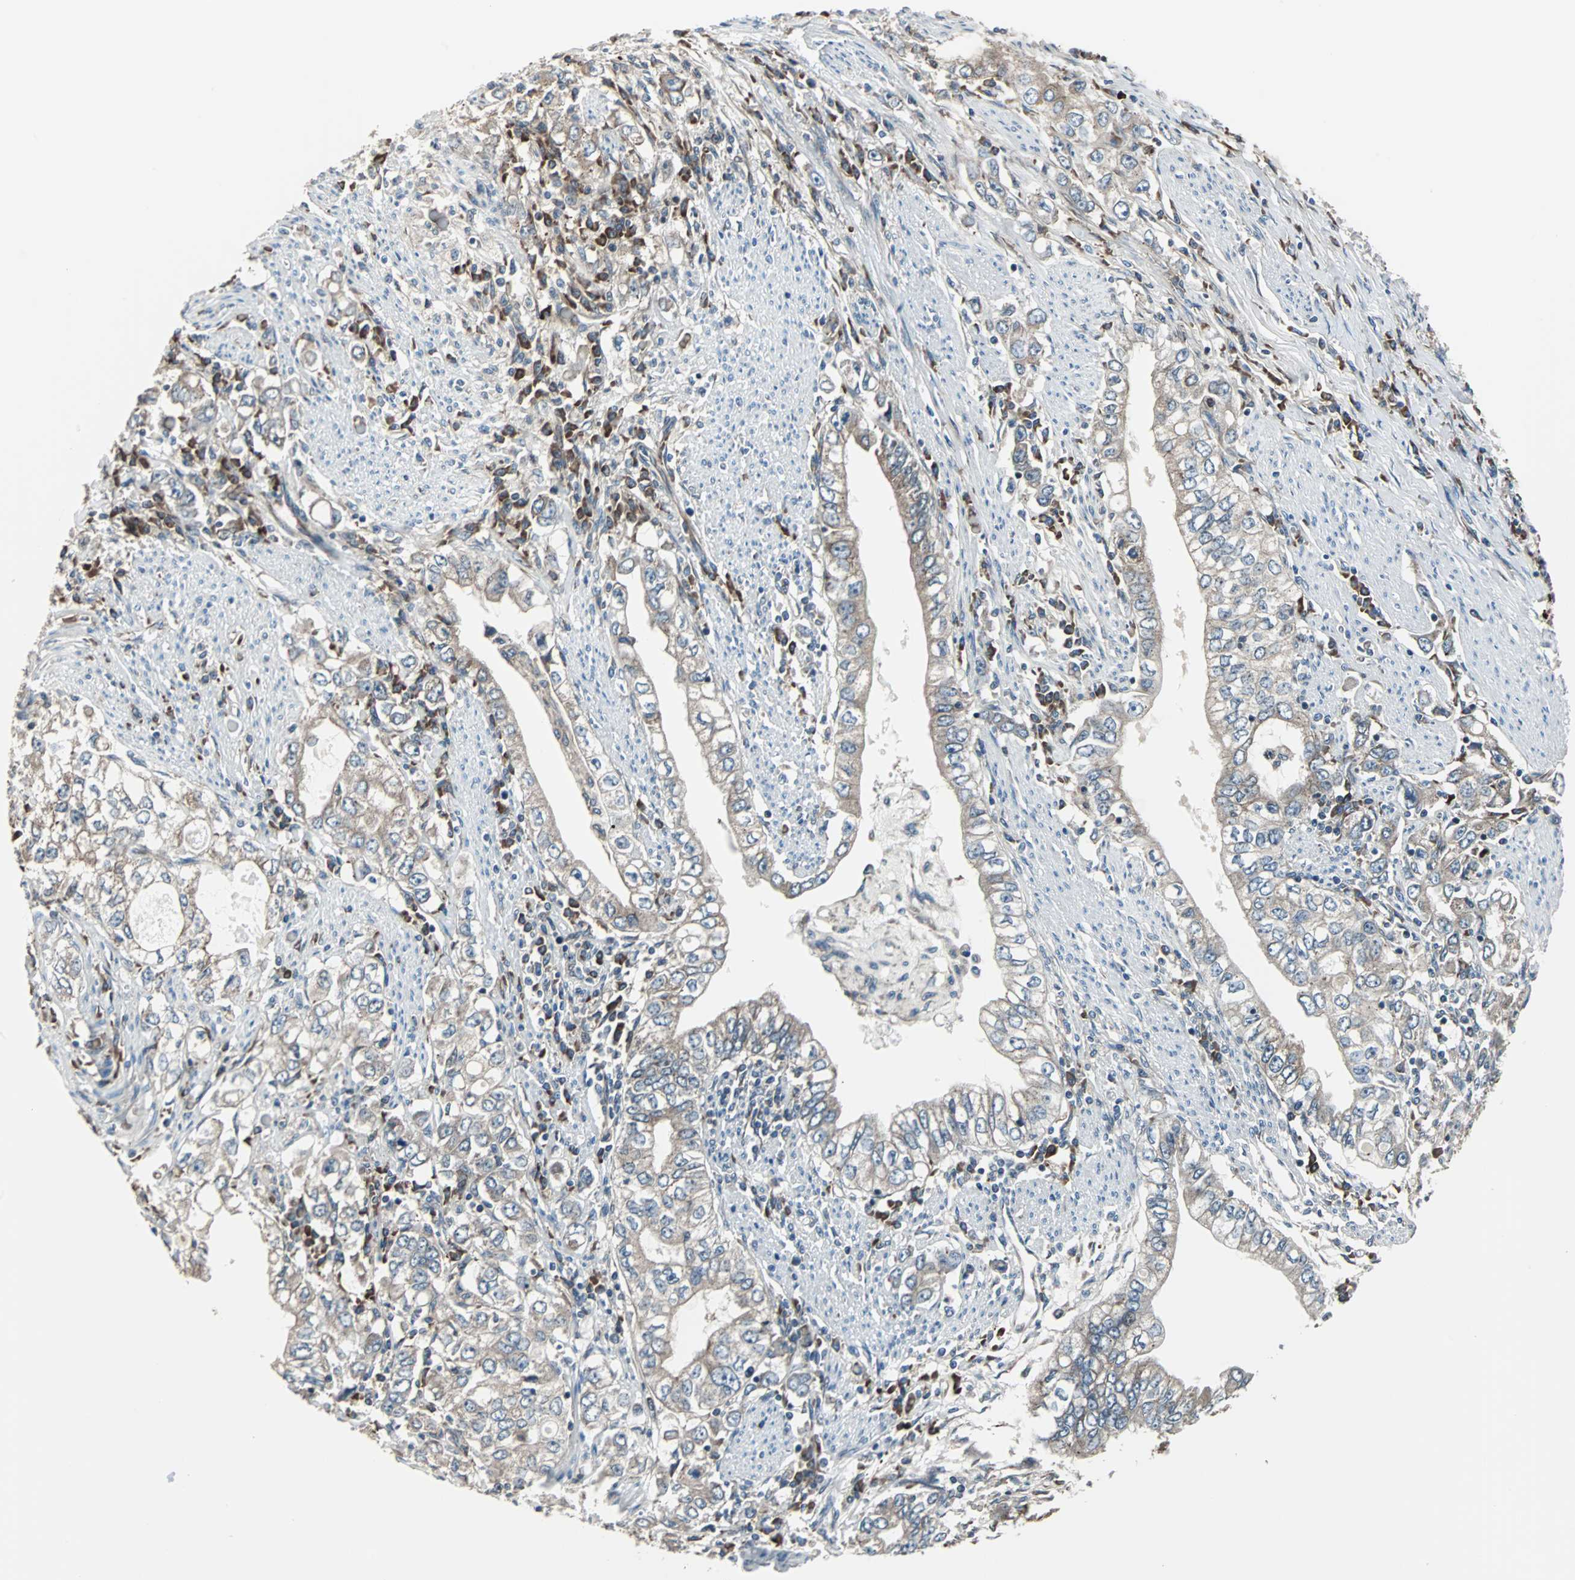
{"staining": {"intensity": "weak", "quantity": ">75%", "location": "cytoplasmic/membranous"}, "tissue": "stomach cancer", "cell_type": "Tumor cells", "image_type": "cancer", "snomed": [{"axis": "morphology", "description": "Adenocarcinoma, NOS"}, {"axis": "topography", "description": "Stomach, lower"}], "caption": "Brown immunohistochemical staining in human stomach cancer exhibits weak cytoplasmic/membranous staining in about >75% of tumor cells.", "gene": "CHP1", "patient": {"sex": "female", "age": 72}}